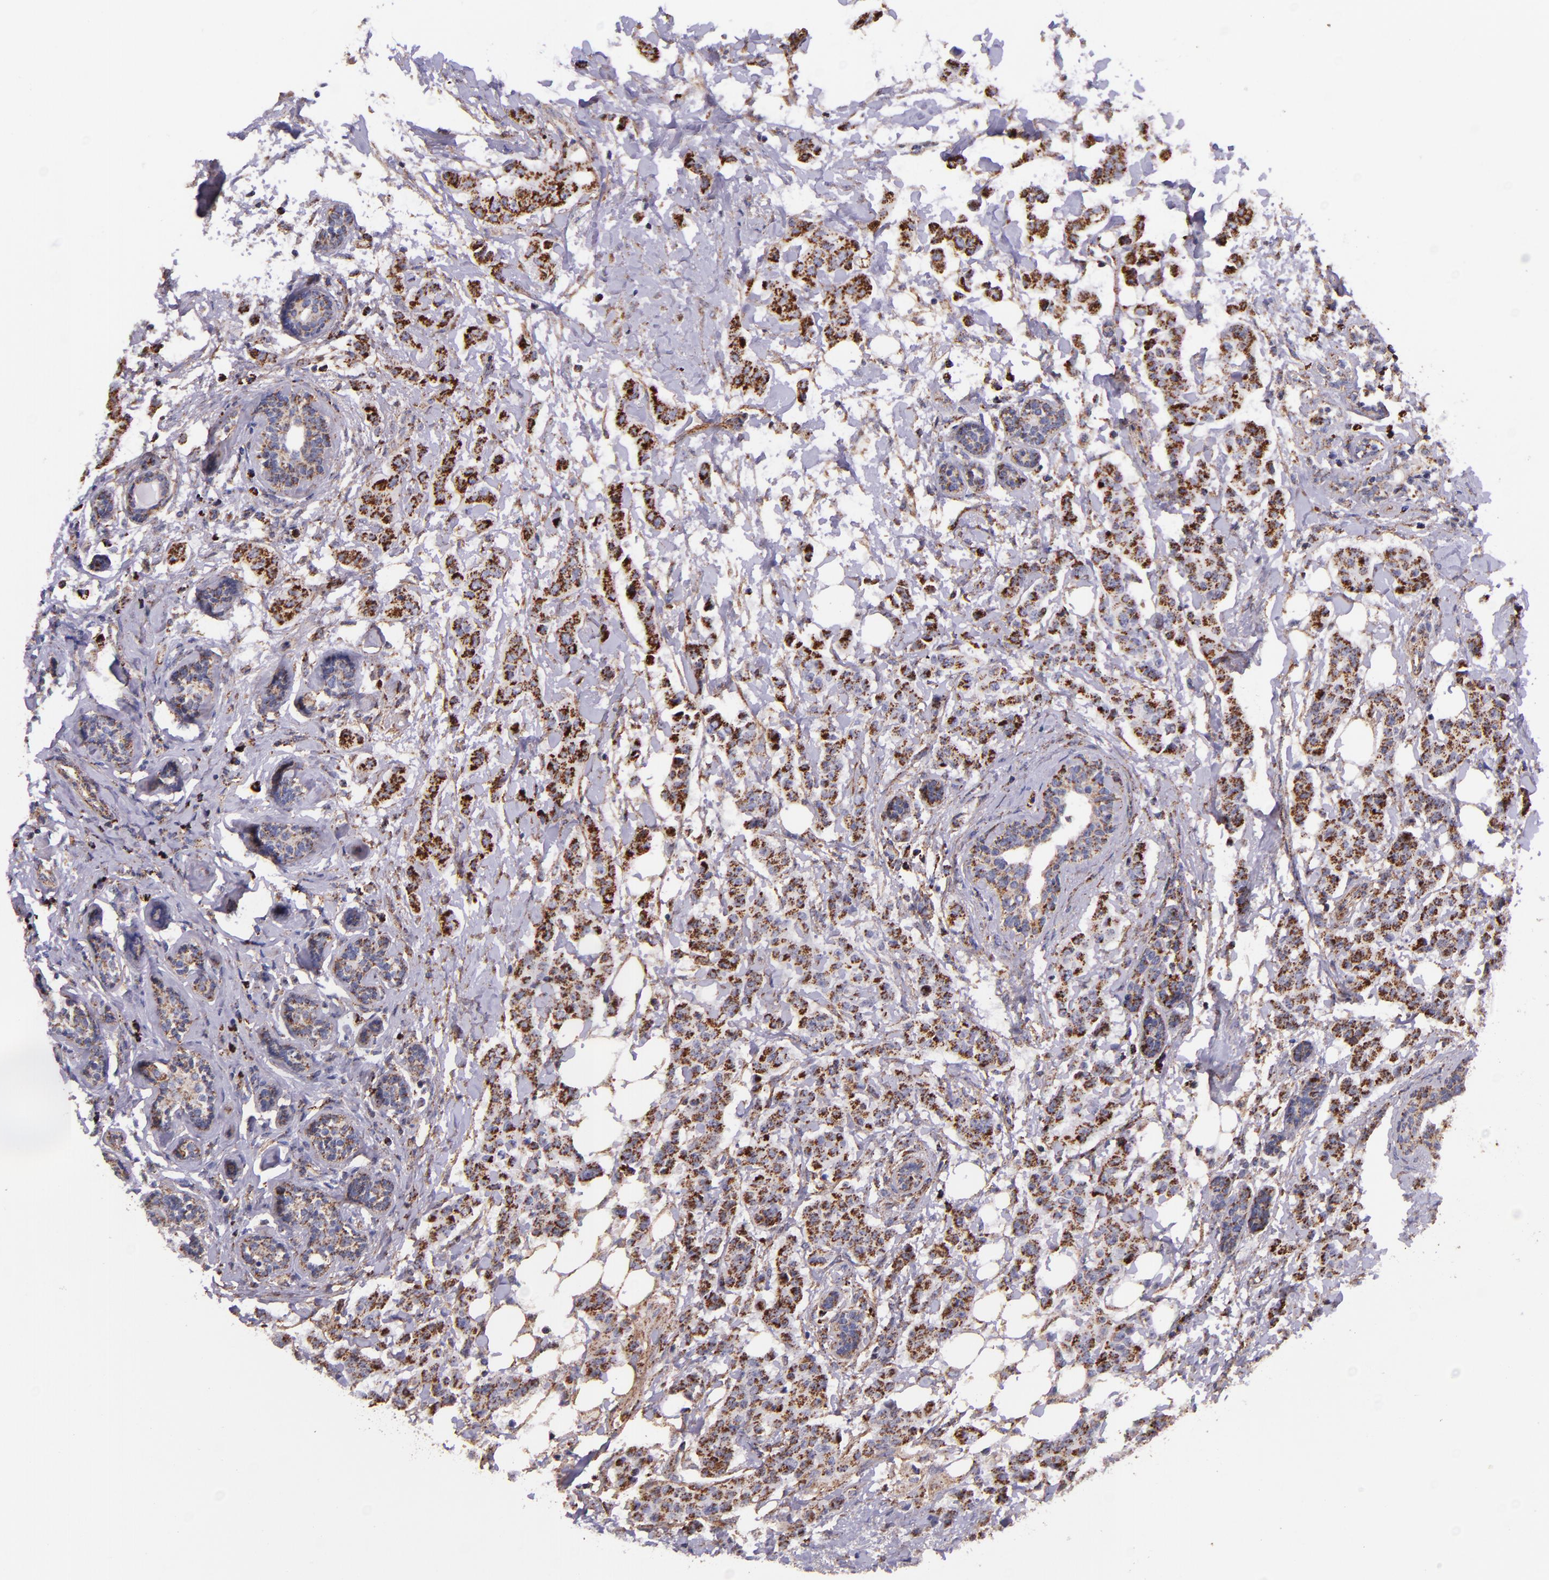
{"staining": {"intensity": "strong", "quantity": ">75%", "location": "cytoplasmic/membranous"}, "tissue": "breast cancer", "cell_type": "Tumor cells", "image_type": "cancer", "snomed": [{"axis": "morphology", "description": "Duct carcinoma"}, {"axis": "topography", "description": "Breast"}], "caption": "Immunohistochemistry (IHC) photomicrograph of neoplastic tissue: breast cancer stained using IHC demonstrates high levels of strong protein expression localized specifically in the cytoplasmic/membranous of tumor cells, appearing as a cytoplasmic/membranous brown color.", "gene": "IDH3G", "patient": {"sex": "female", "age": 40}}